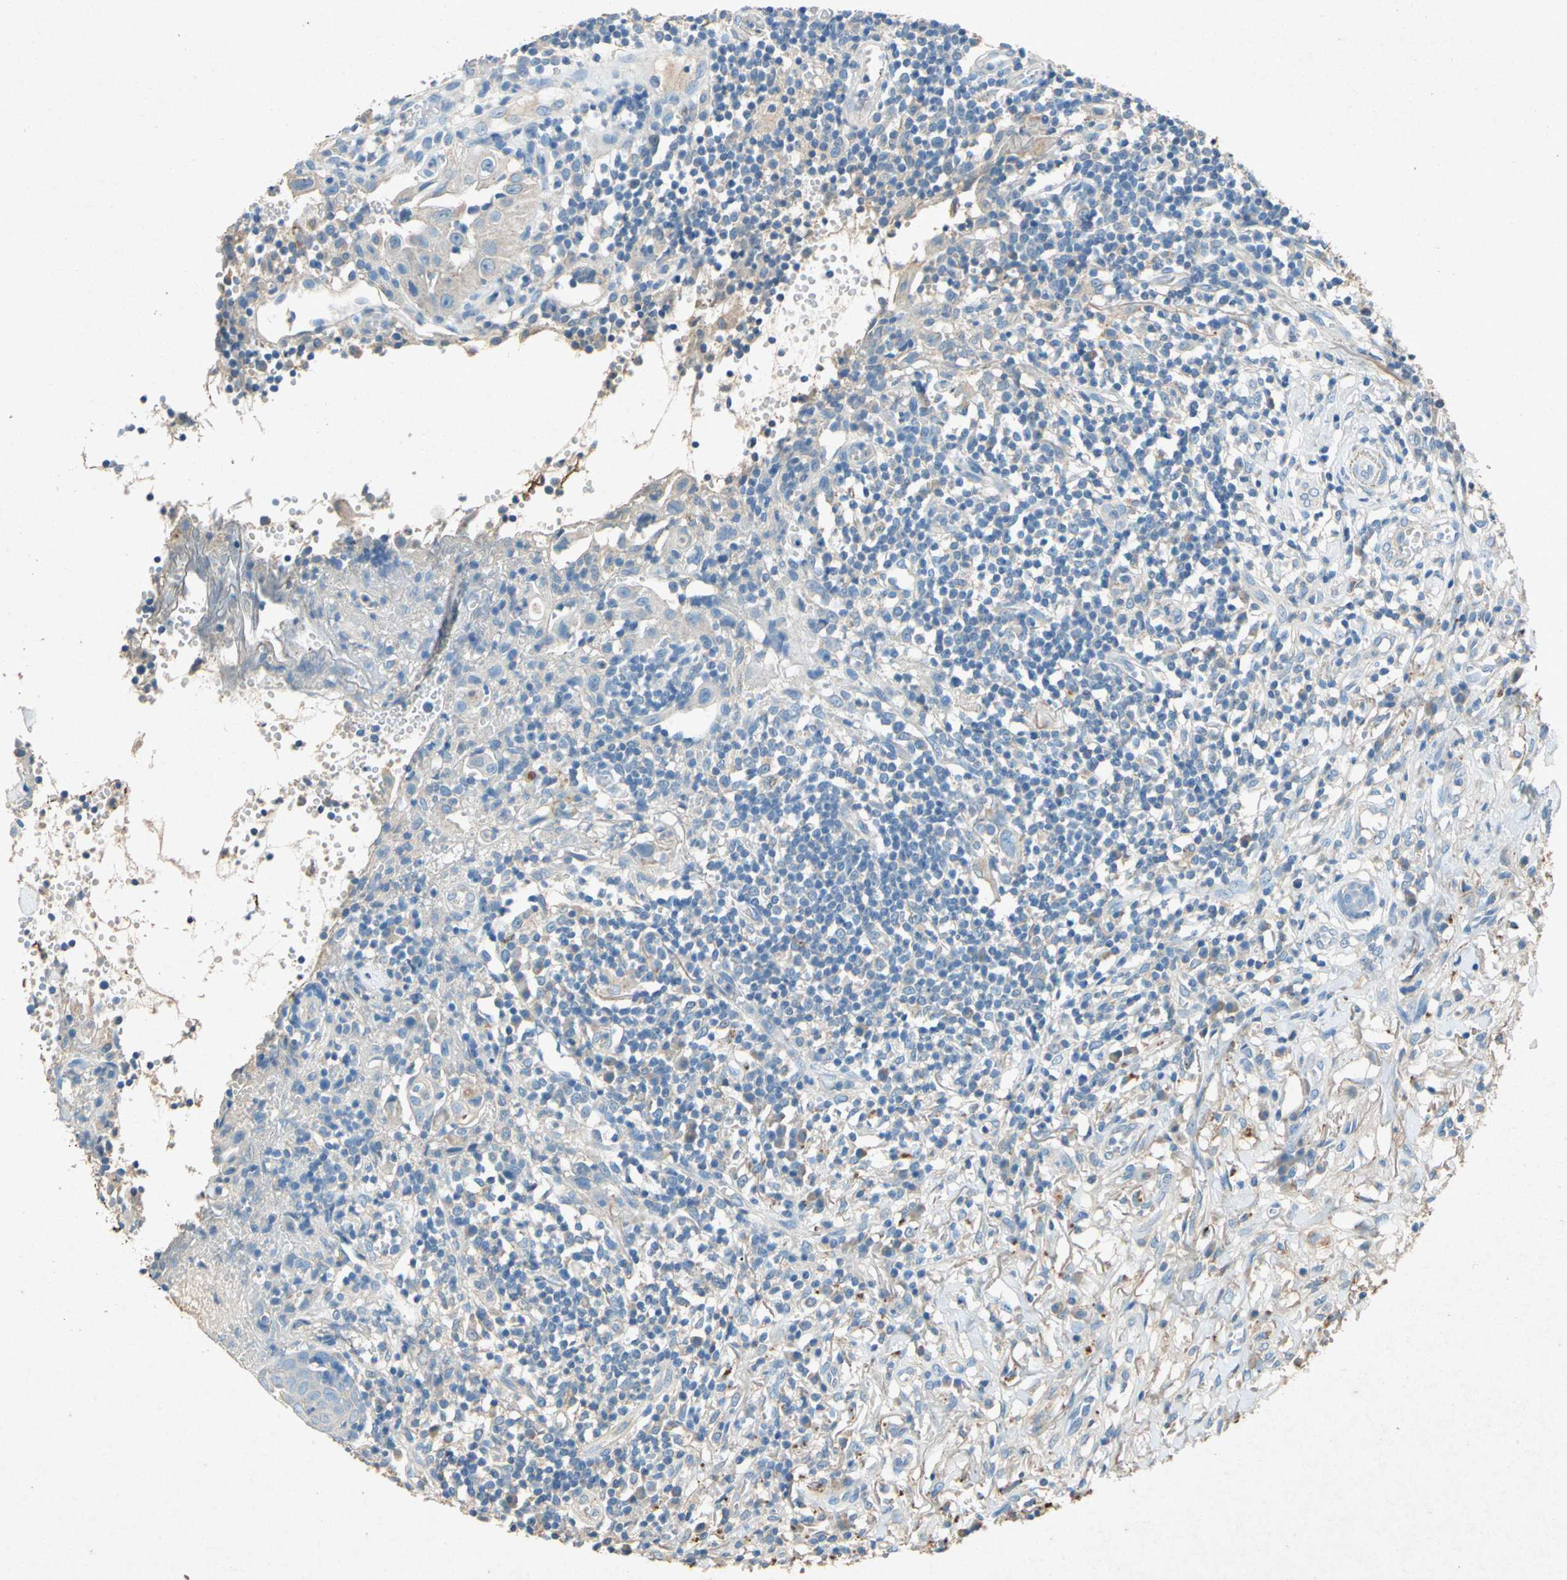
{"staining": {"intensity": "weak", "quantity": ">75%", "location": "cytoplasmic/membranous"}, "tissue": "thyroid cancer", "cell_type": "Tumor cells", "image_type": "cancer", "snomed": [{"axis": "morphology", "description": "Carcinoma, NOS"}, {"axis": "topography", "description": "Thyroid gland"}], "caption": "Protein positivity by immunohistochemistry shows weak cytoplasmic/membranous staining in about >75% of tumor cells in thyroid cancer (carcinoma).", "gene": "ADAMTS5", "patient": {"sex": "female", "age": 77}}